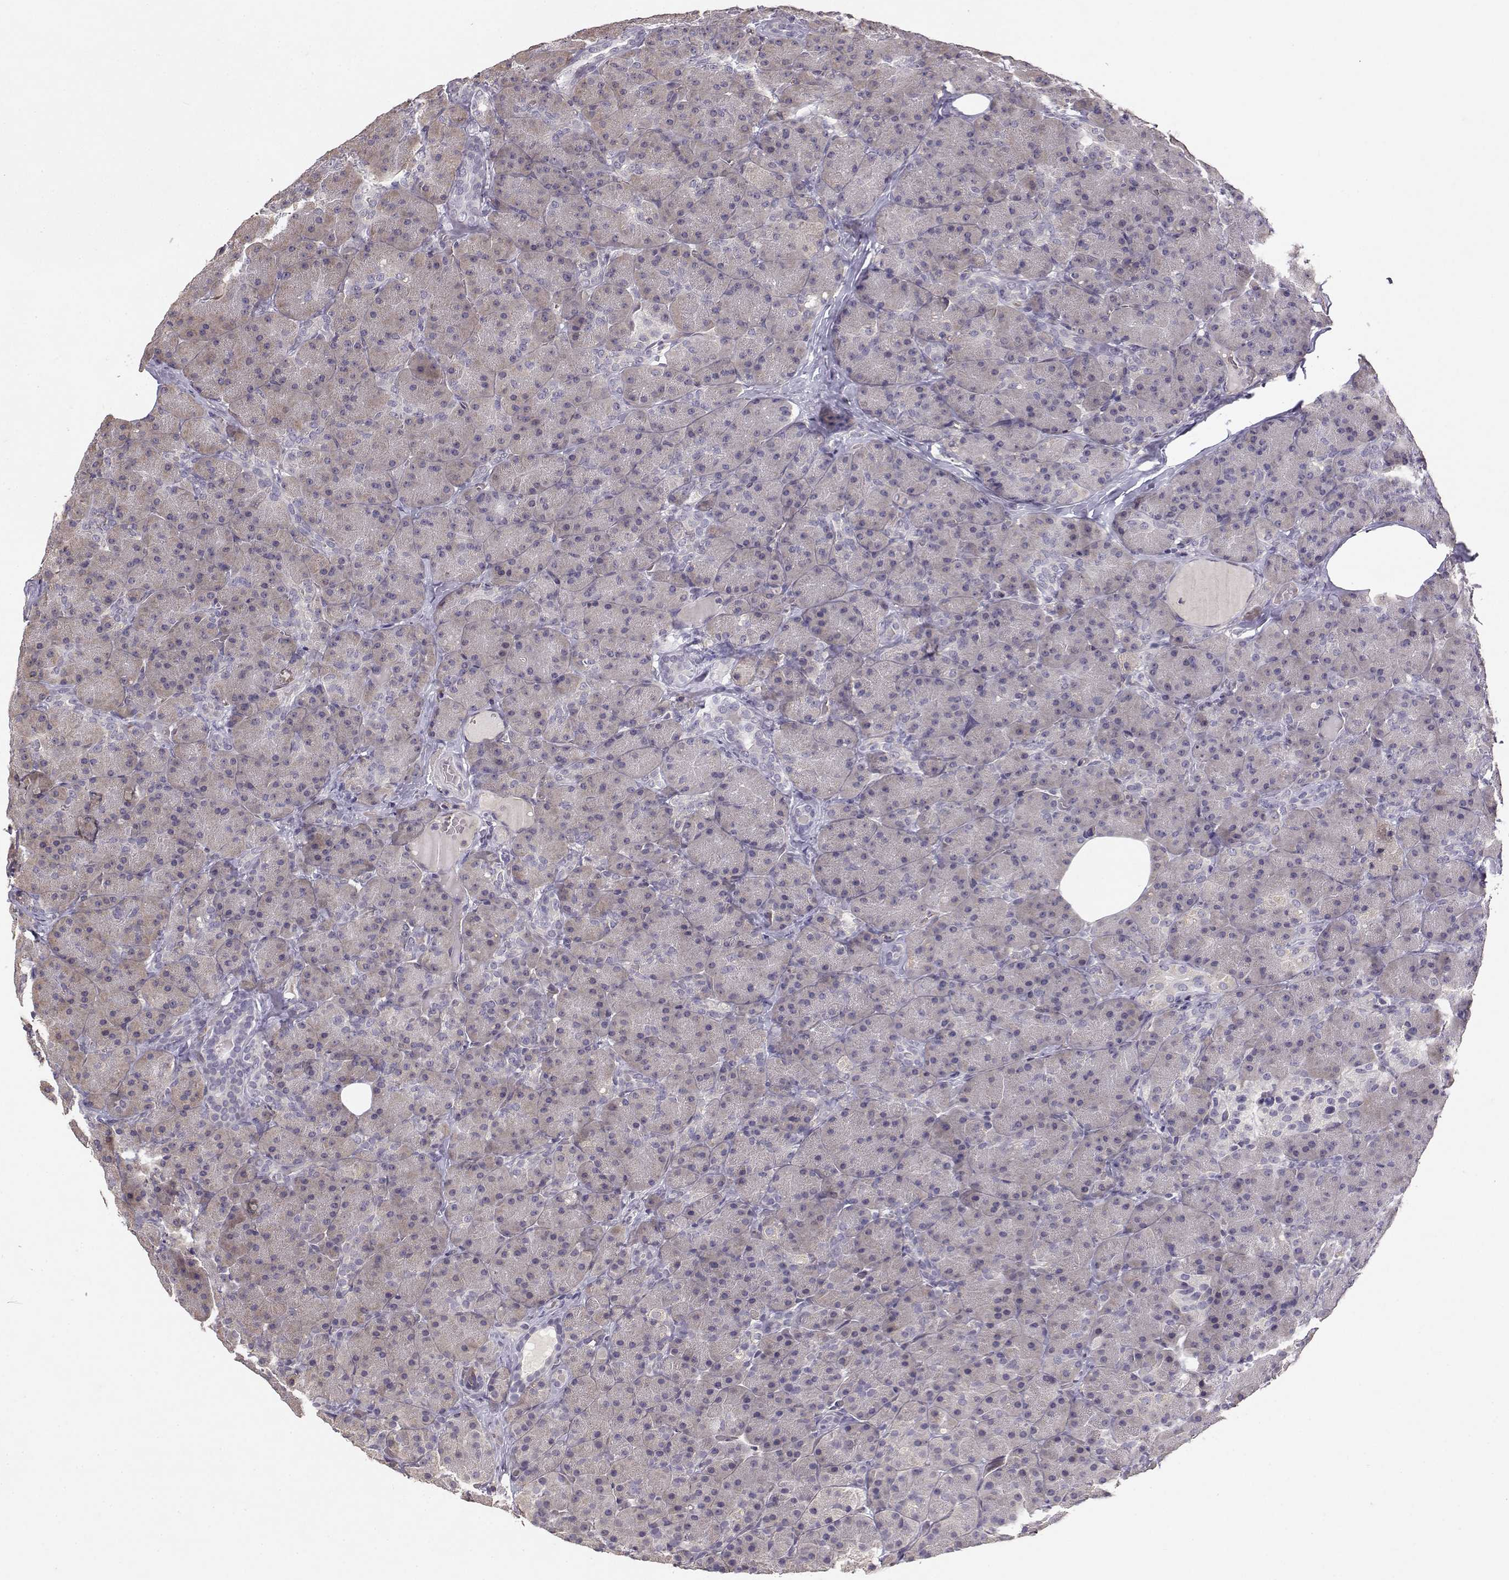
{"staining": {"intensity": "negative", "quantity": "none", "location": "none"}, "tissue": "pancreas", "cell_type": "Exocrine glandular cells", "image_type": "normal", "snomed": [{"axis": "morphology", "description": "Normal tissue, NOS"}, {"axis": "topography", "description": "Pancreas"}], "caption": "Immunohistochemistry (IHC) histopathology image of benign pancreas: pancreas stained with DAB (3,3'-diaminobenzidine) displays no significant protein positivity in exocrine glandular cells. Brightfield microscopy of IHC stained with DAB (brown) and hematoxylin (blue), captured at high magnification.", "gene": "IFITM1", "patient": {"sex": "male", "age": 57}}